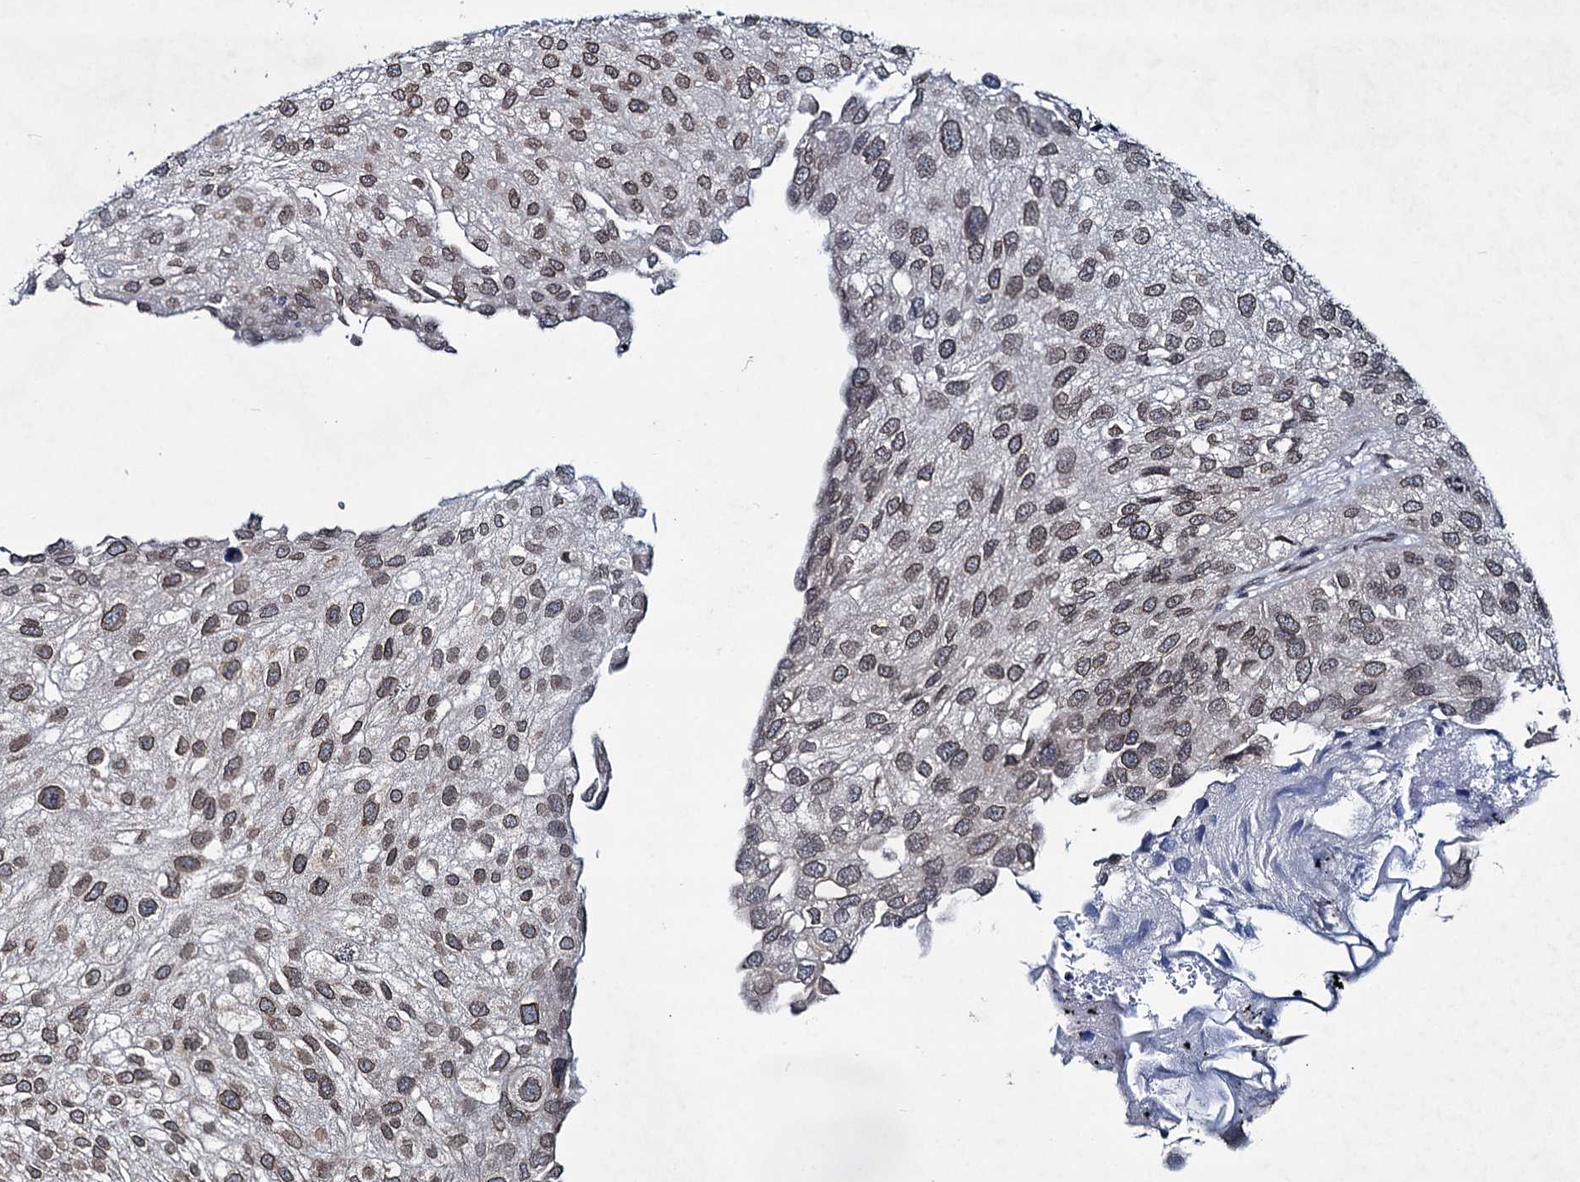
{"staining": {"intensity": "weak", "quantity": ">75%", "location": "cytoplasmic/membranous,nuclear"}, "tissue": "urothelial cancer", "cell_type": "Tumor cells", "image_type": "cancer", "snomed": [{"axis": "morphology", "description": "Urothelial carcinoma, Low grade"}, {"axis": "topography", "description": "Urinary bladder"}], "caption": "High-power microscopy captured an immunohistochemistry (IHC) histopathology image of urothelial cancer, revealing weak cytoplasmic/membranous and nuclear expression in approximately >75% of tumor cells.", "gene": "RNF6", "patient": {"sex": "female", "age": 89}}